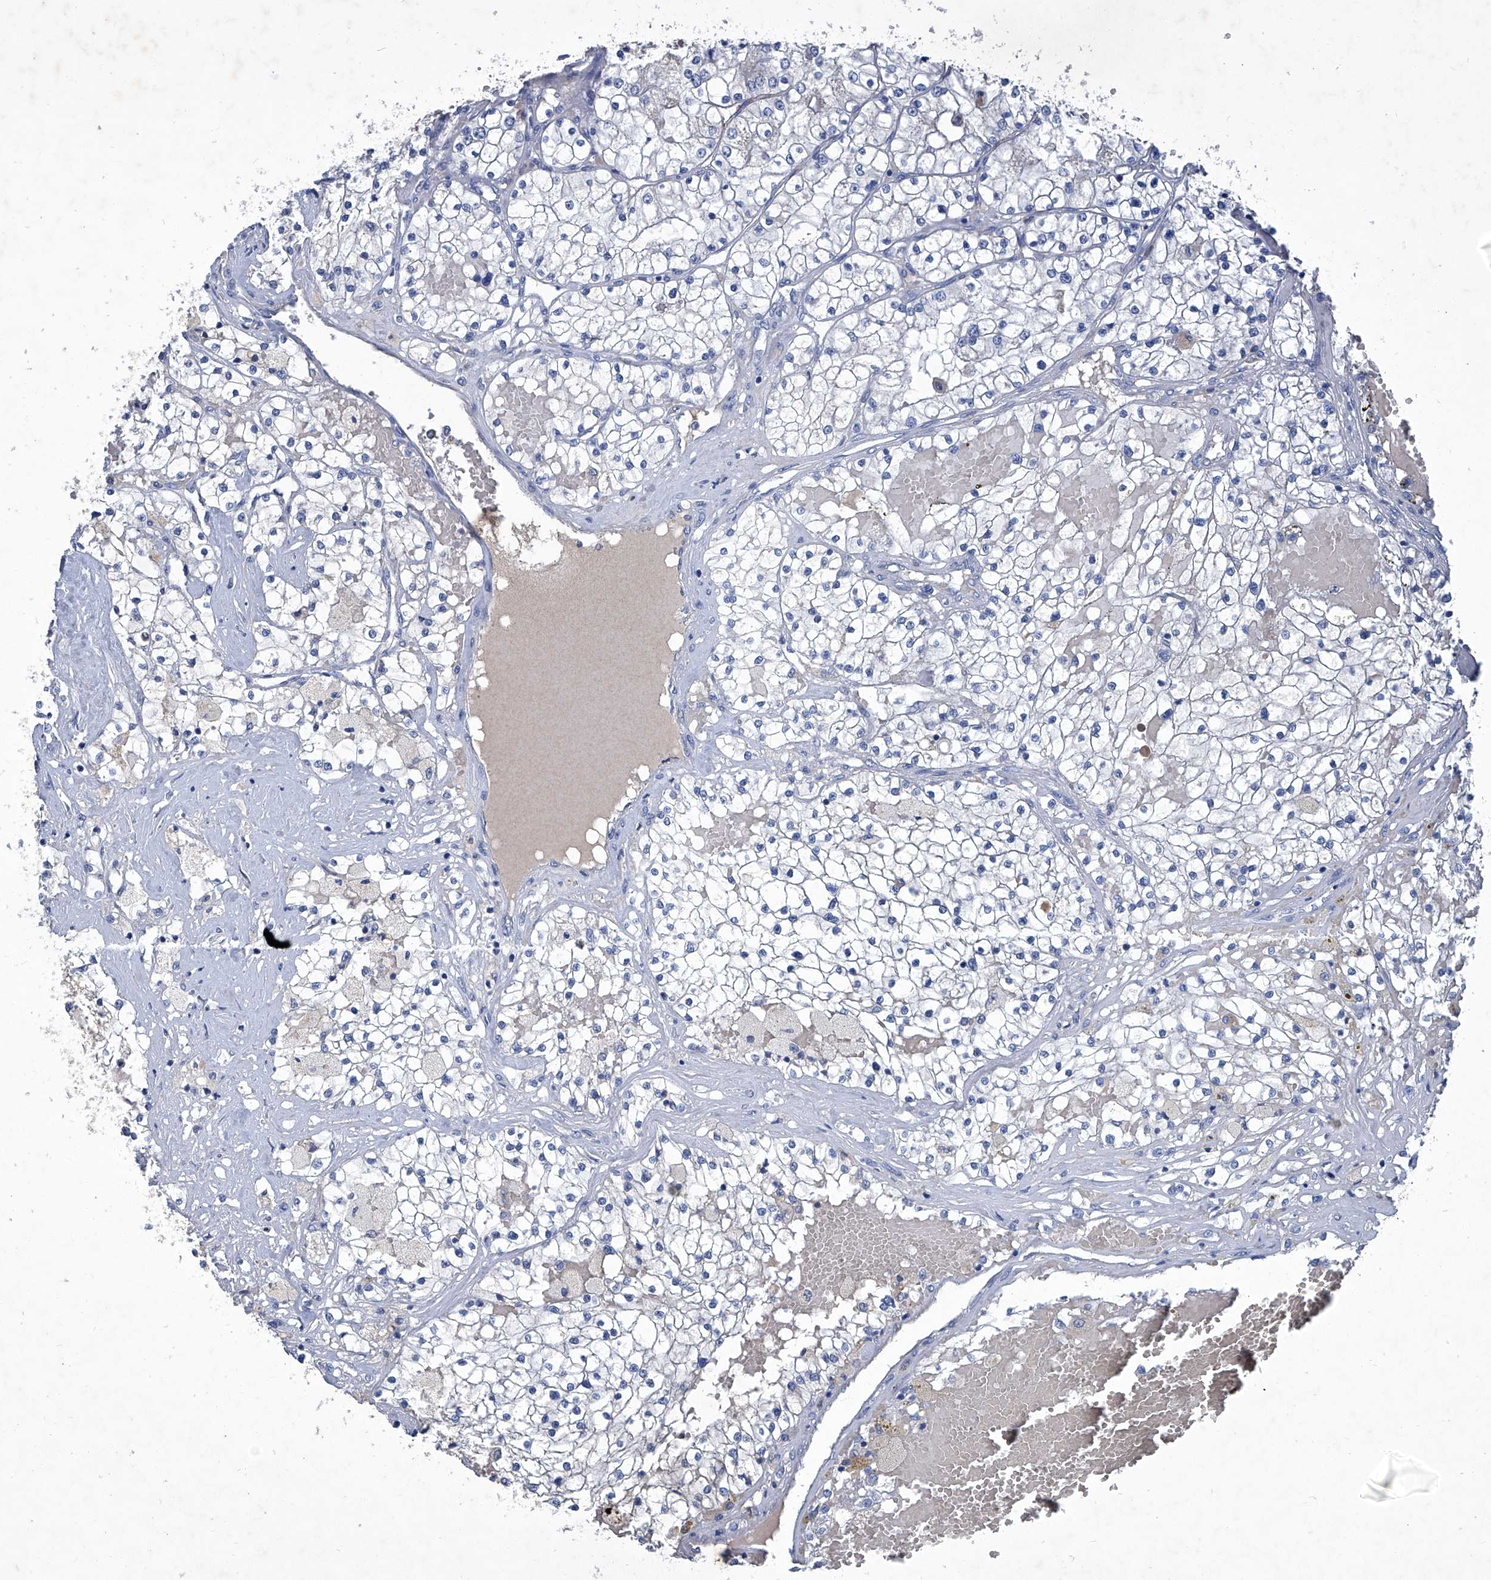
{"staining": {"intensity": "negative", "quantity": "none", "location": "none"}, "tissue": "renal cancer", "cell_type": "Tumor cells", "image_type": "cancer", "snomed": [{"axis": "morphology", "description": "Normal tissue, NOS"}, {"axis": "morphology", "description": "Adenocarcinoma, NOS"}, {"axis": "topography", "description": "Kidney"}], "caption": "A high-resolution photomicrograph shows IHC staining of renal cancer, which shows no significant positivity in tumor cells.", "gene": "MTARC1", "patient": {"sex": "male", "age": 68}}